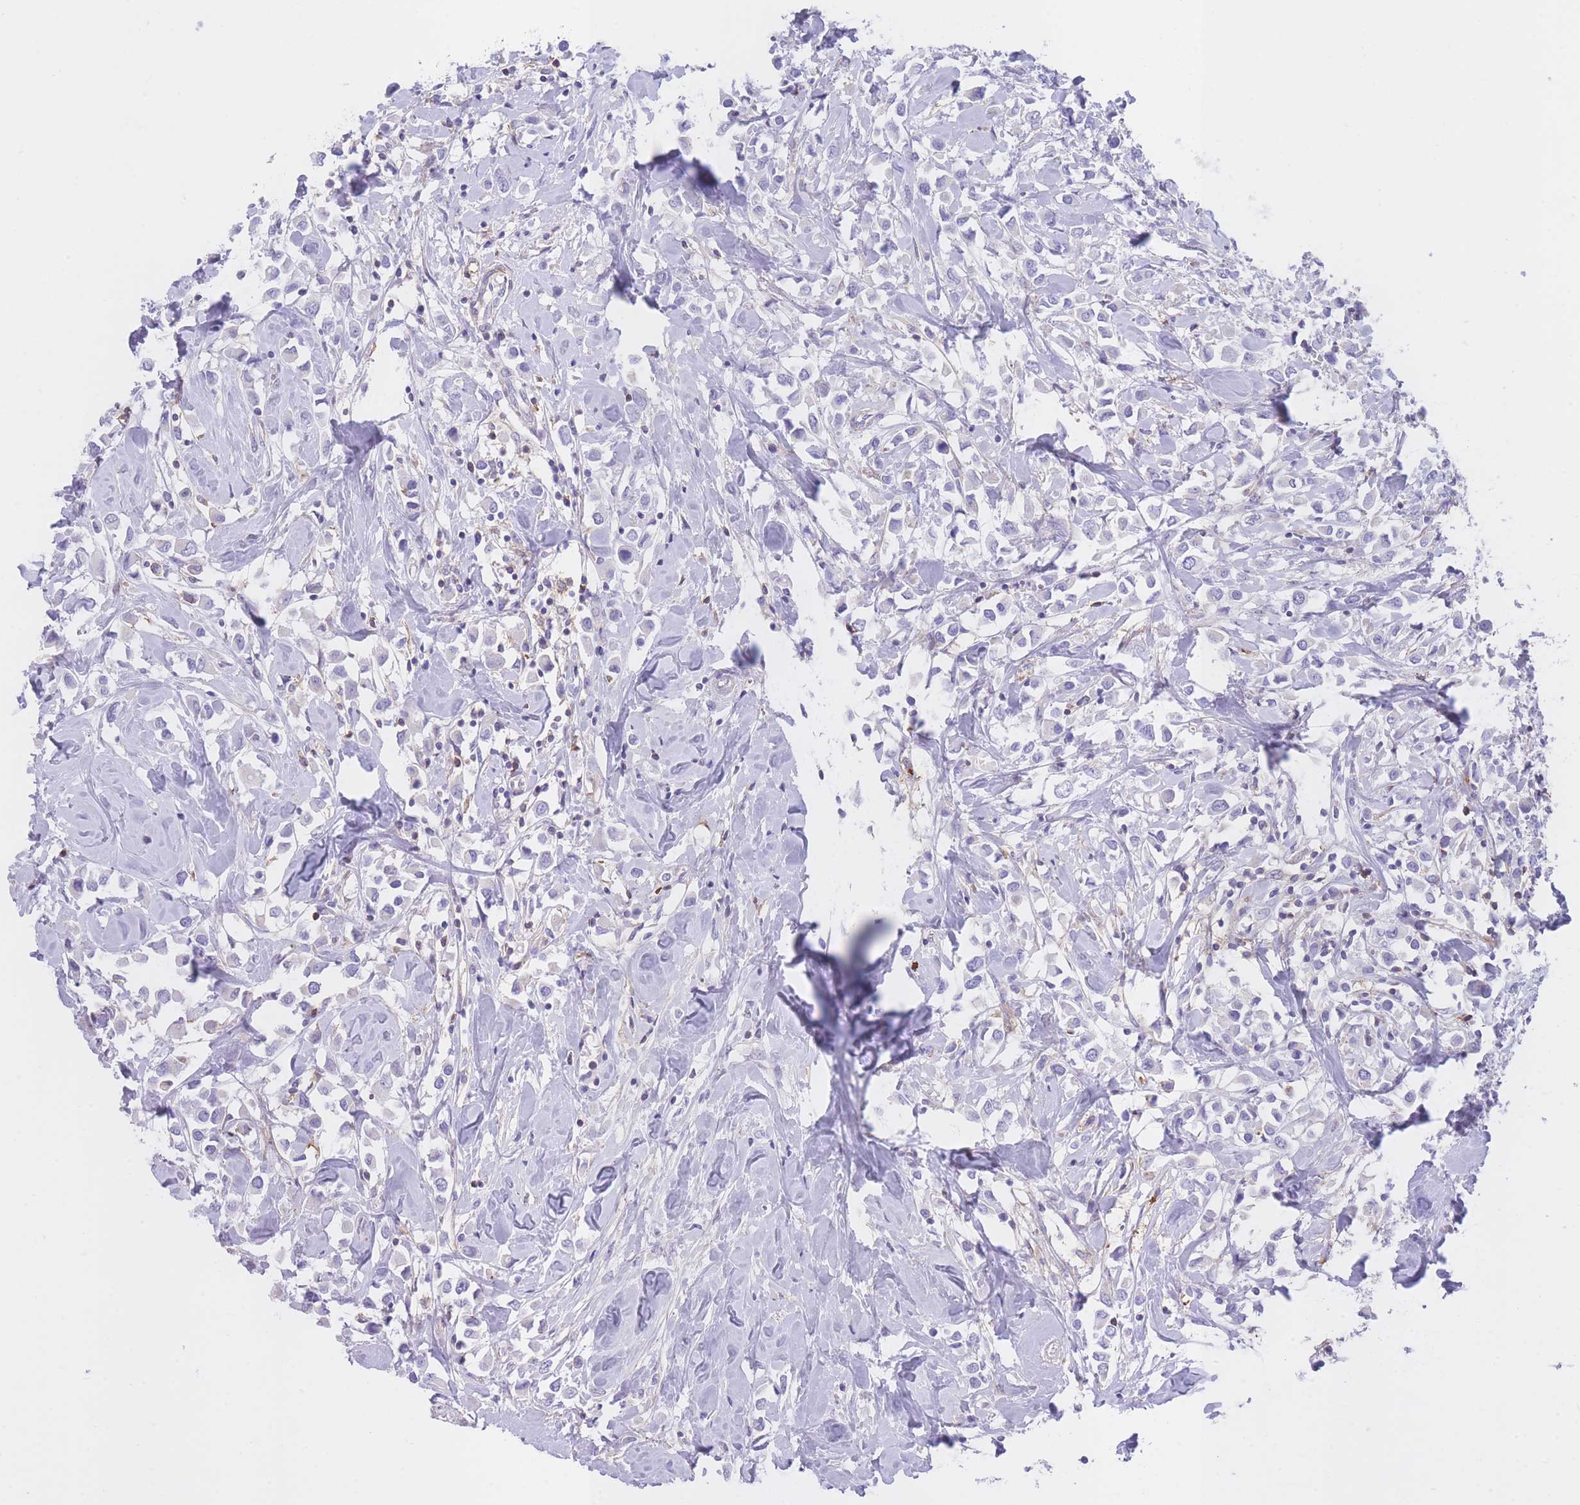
{"staining": {"intensity": "negative", "quantity": "none", "location": "none"}, "tissue": "breast cancer", "cell_type": "Tumor cells", "image_type": "cancer", "snomed": [{"axis": "morphology", "description": "Duct carcinoma"}, {"axis": "topography", "description": "Breast"}], "caption": "An immunohistochemistry (IHC) micrograph of breast cancer is shown. There is no staining in tumor cells of breast cancer.", "gene": "LDB3", "patient": {"sex": "female", "age": 61}}